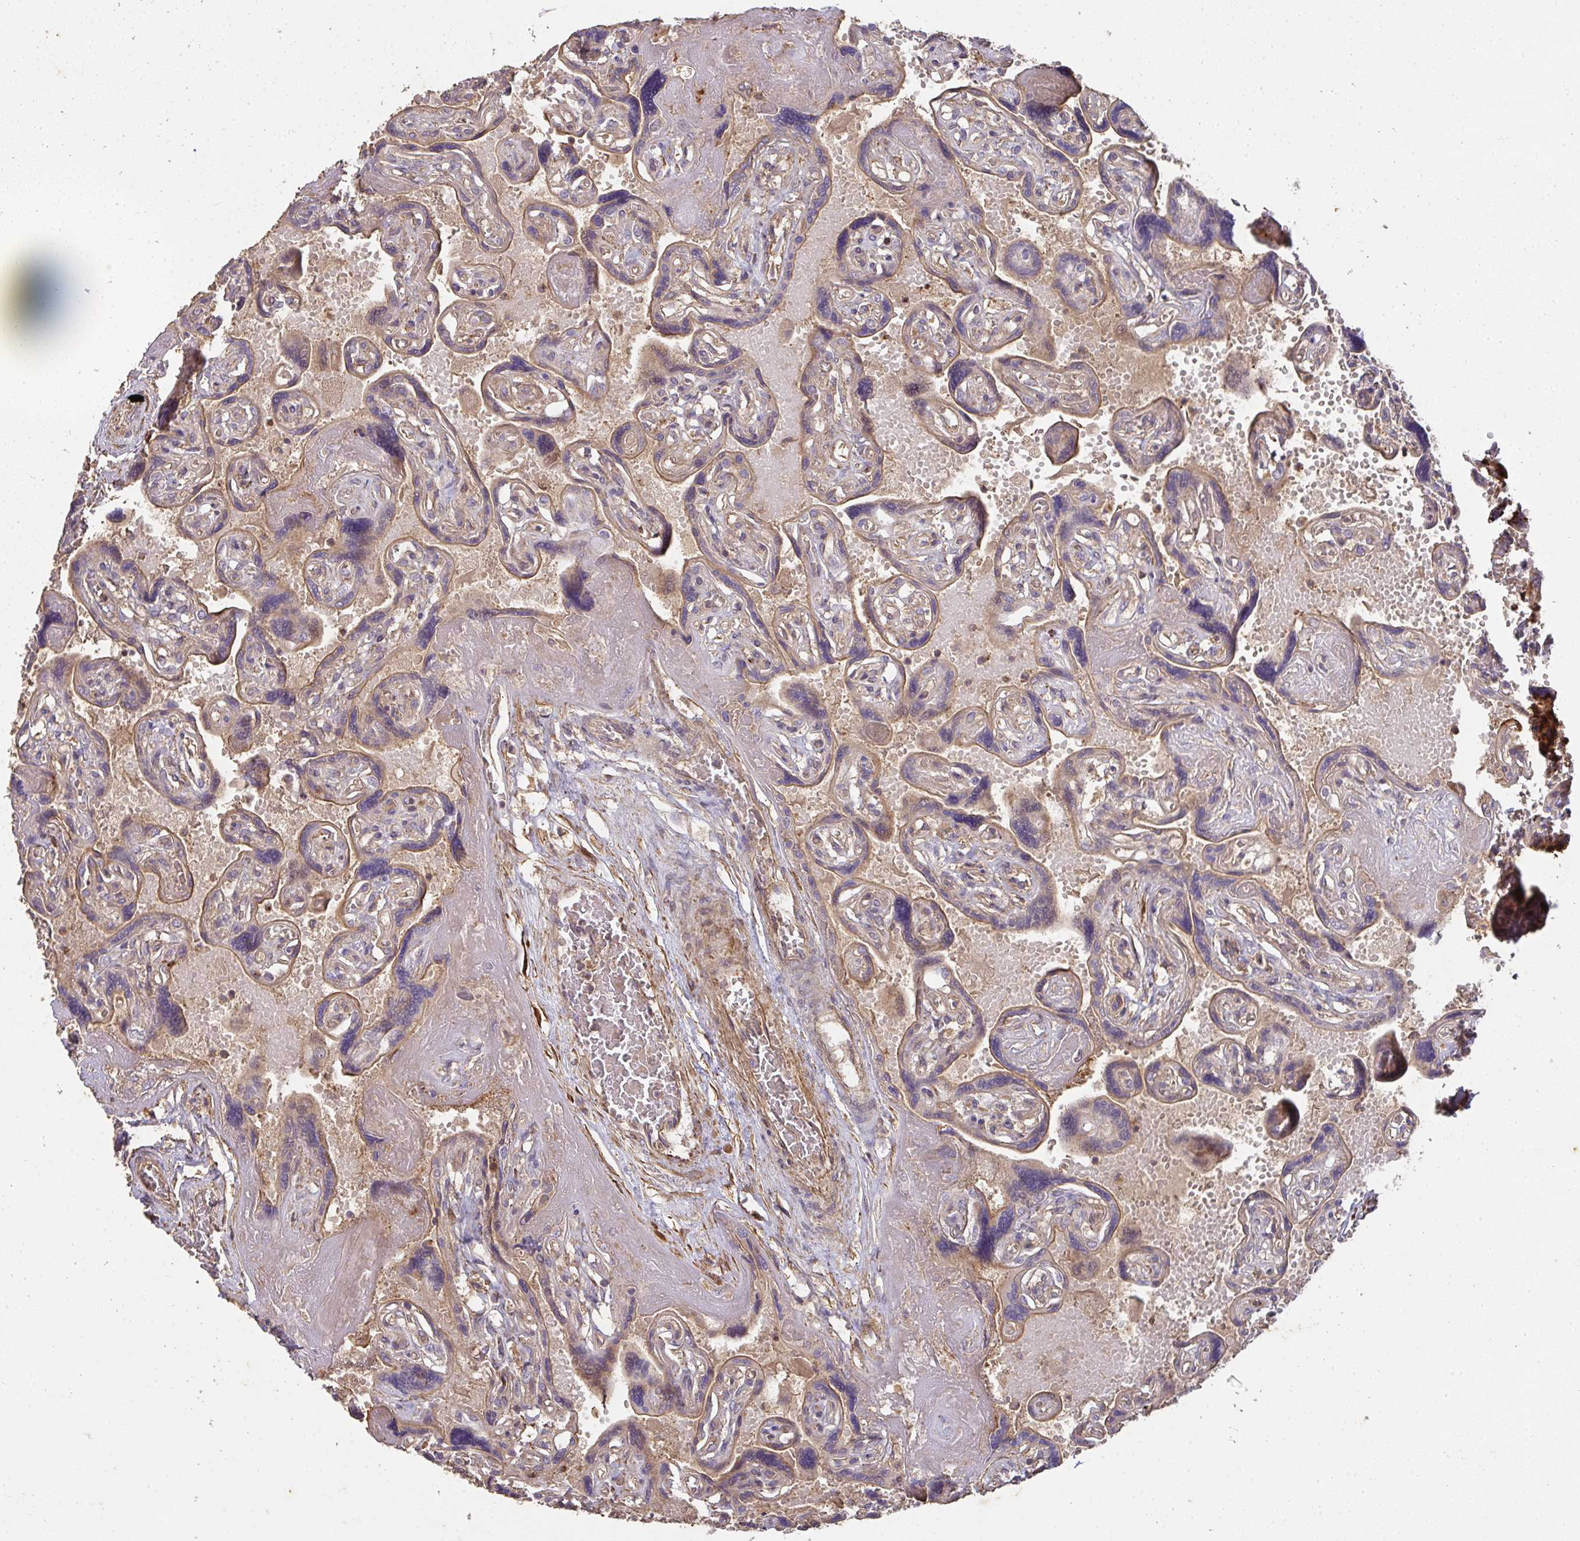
{"staining": {"intensity": "moderate", "quantity": "25%-75%", "location": "cytoplasmic/membranous"}, "tissue": "placenta", "cell_type": "Trophoblastic cells", "image_type": "normal", "snomed": [{"axis": "morphology", "description": "Normal tissue, NOS"}, {"axis": "topography", "description": "Placenta"}], "caption": "A brown stain highlights moderate cytoplasmic/membranous expression of a protein in trophoblastic cells of unremarkable human placenta.", "gene": "TNMD", "patient": {"sex": "female", "age": 32}}